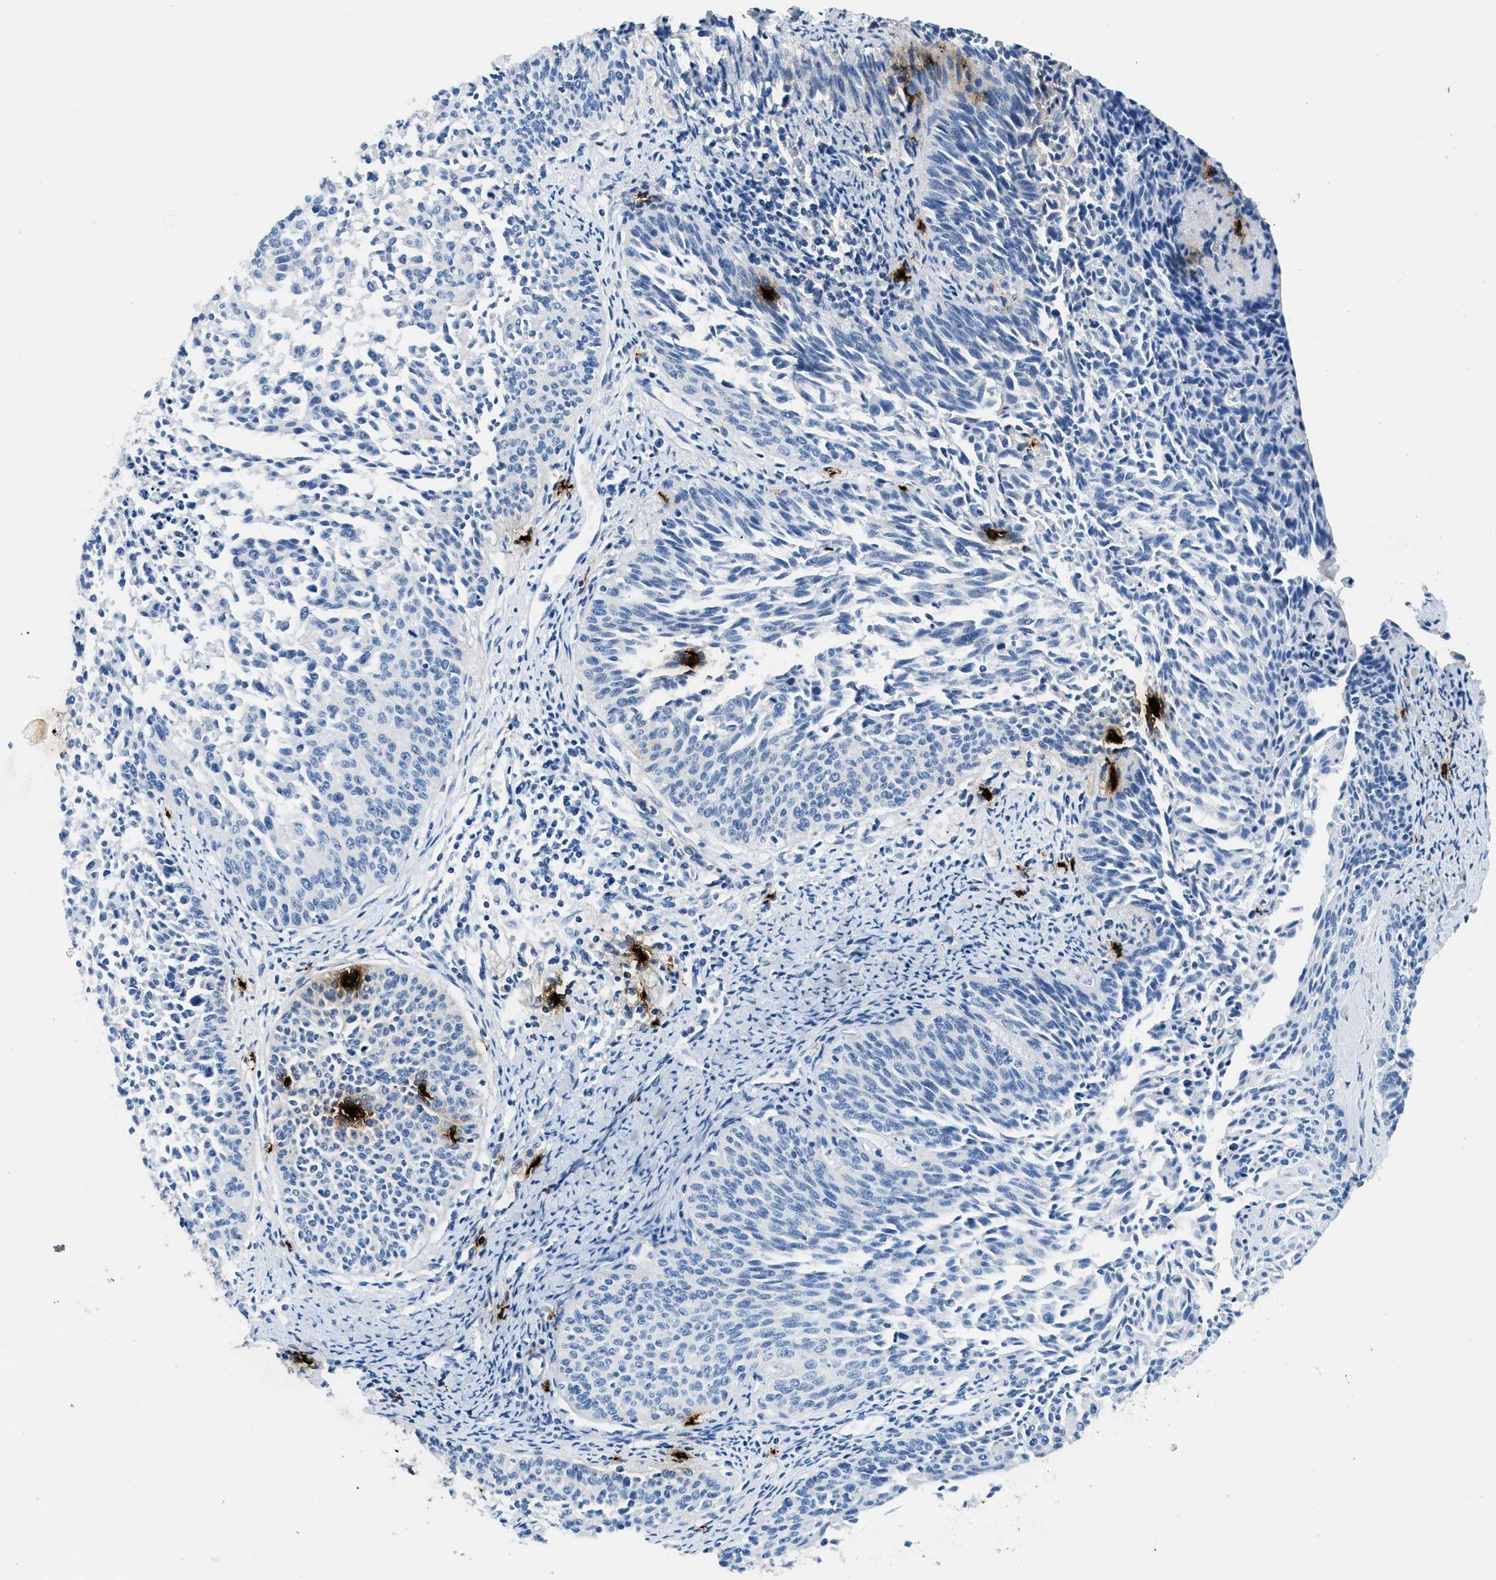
{"staining": {"intensity": "negative", "quantity": "none", "location": "none"}, "tissue": "cervical cancer", "cell_type": "Tumor cells", "image_type": "cancer", "snomed": [{"axis": "morphology", "description": "Squamous cell carcinoma, NOS"}, {"axis": "topography", "description": "Cervix"}], "caption": "The photomicrograph shows no significant staining in tumor cells of cervical cancer (squamous cell carcinoma). The staining was performed using DAB to visualize the protein expression in brown, while the nuclei were stained in blue with hematoxylin (Magnification: 20x).", "gene": "TPSAB1", "patient": {"sex": "female", "age": 55}}